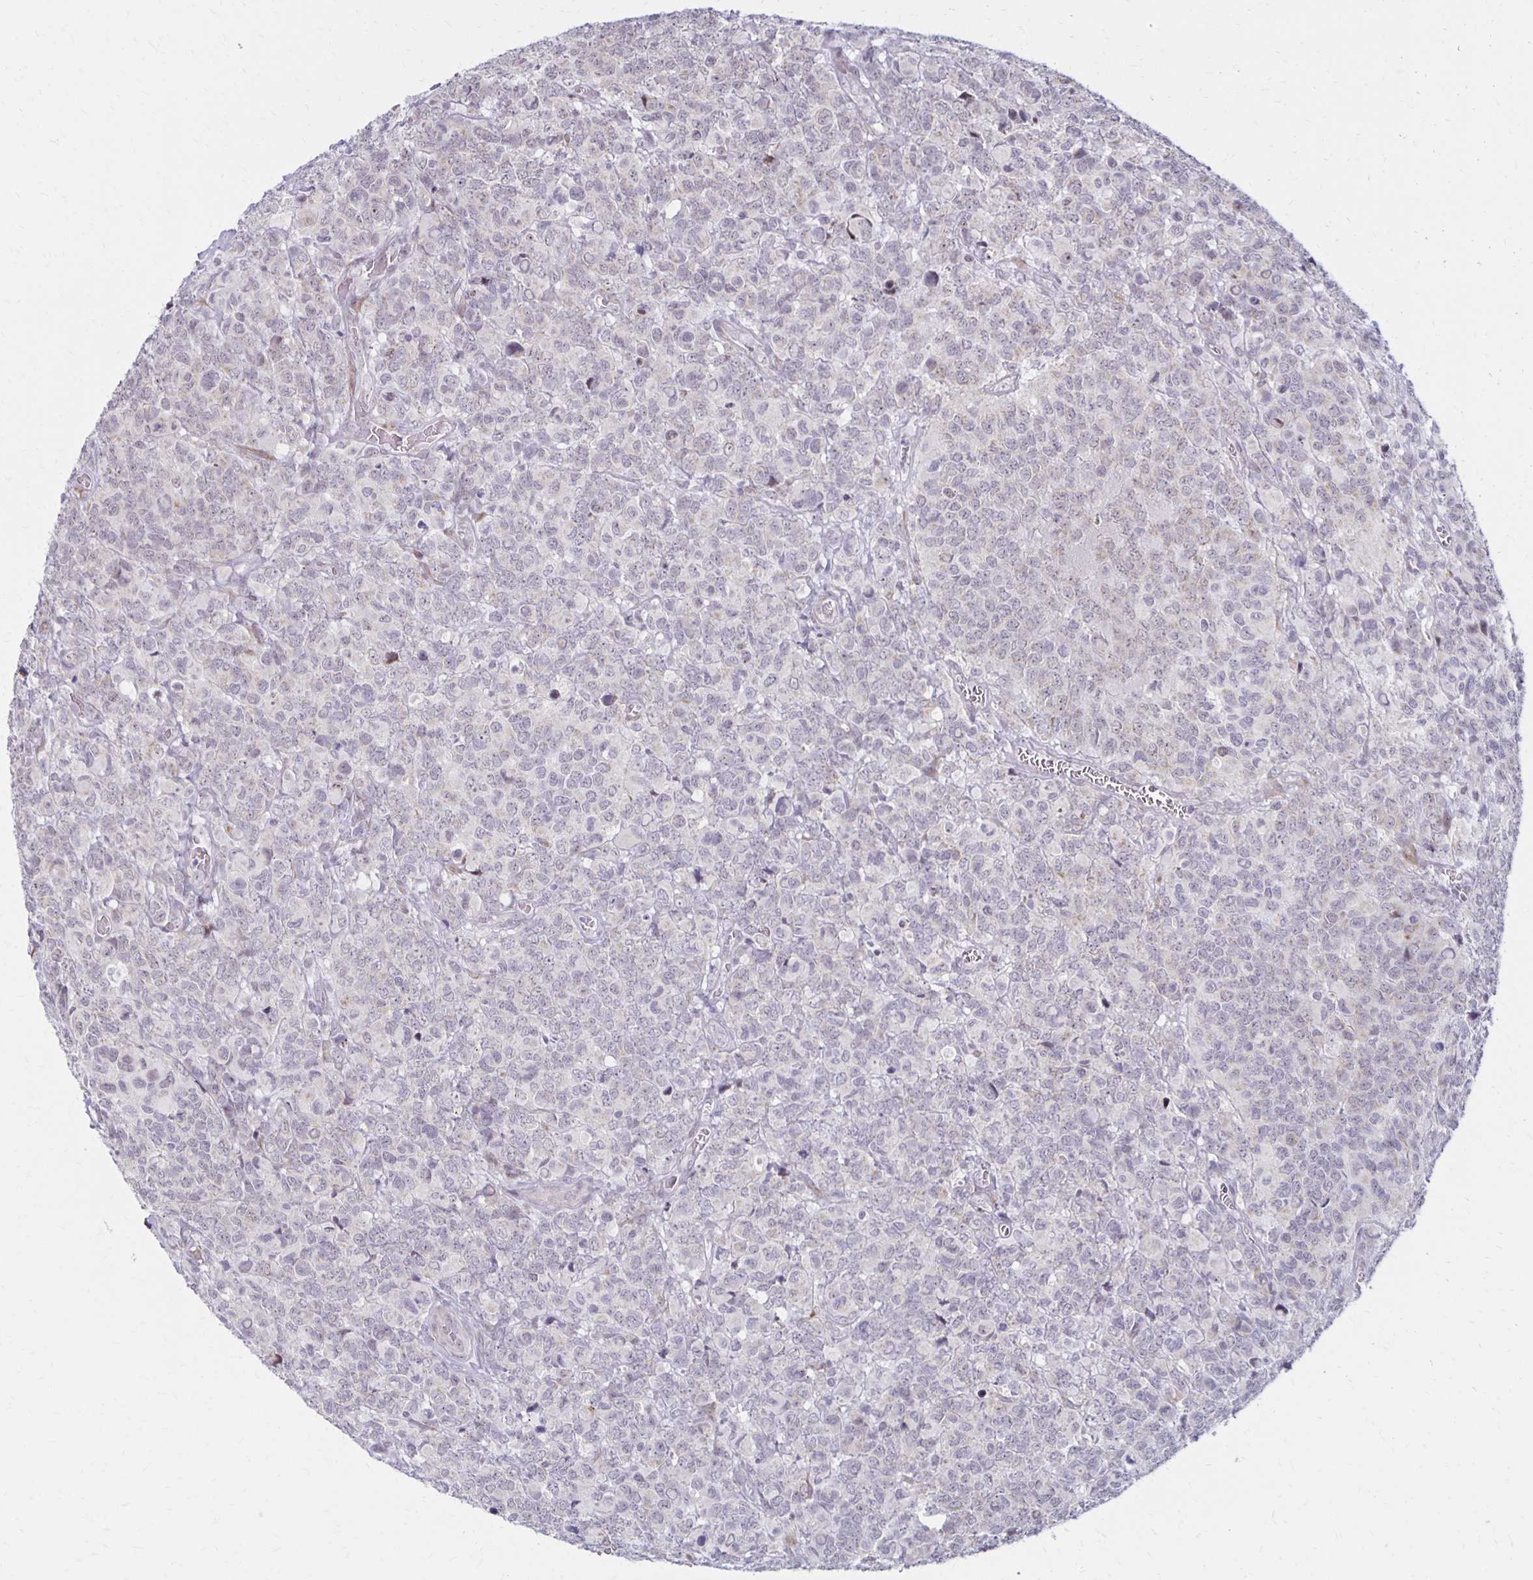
{"staining": {"intensity": "negative", "quantity": "none", "location": "none"}, "tissue": "glioma", "cell_type": "Tumor cells", "image_type": "cancer", "snomed": [{"axis": "morphology", "description": "Glioma, malignant, High grade"}, {"axis": "topography", "description": "Brain"}], "caption": "DAB immunohistochemical staining of malignant glioma (high-grade) displays no significant staining in tumor cells.", "gene": "DAGLA", "patient": {"sex": "male", "age": 39}}